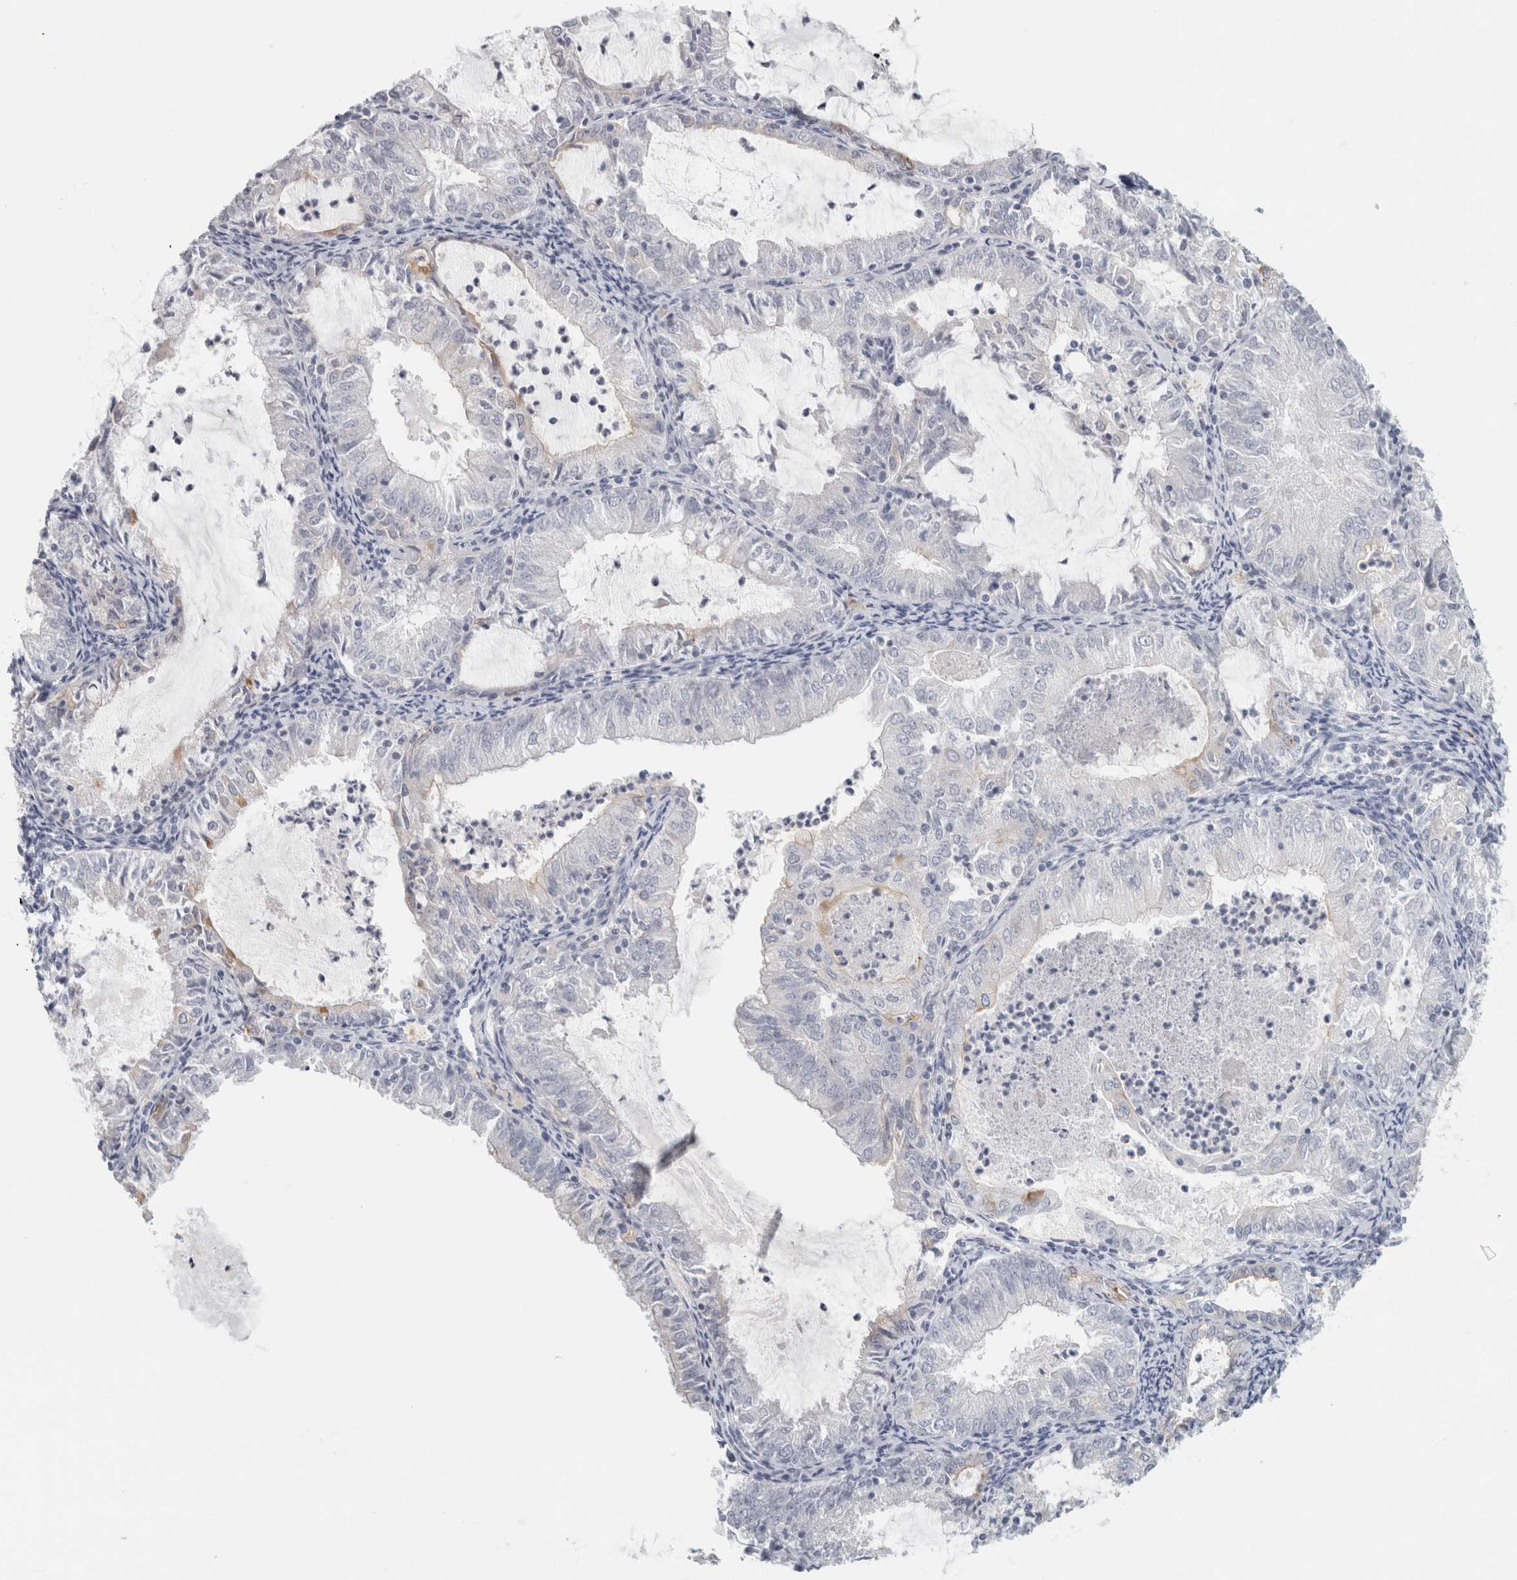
{"staining": {"intensity": "negative", "quantity": "none", "location": "none"}, "tissue": "endometrial cancer", "cell_type": "Tumor cells", "image_type": "cancer", "snomed": [{"axis": "morphology", "description": "Adenocarcinoma, NOS"}, {"axis": "topography", "description": "Endometrium"}], "caption": "Tumor cells are negative for protein expression in human endometrial adenocarcinoma.", "gene": "SLC28A3", "patient": {"sex": "female", "age": 57}}